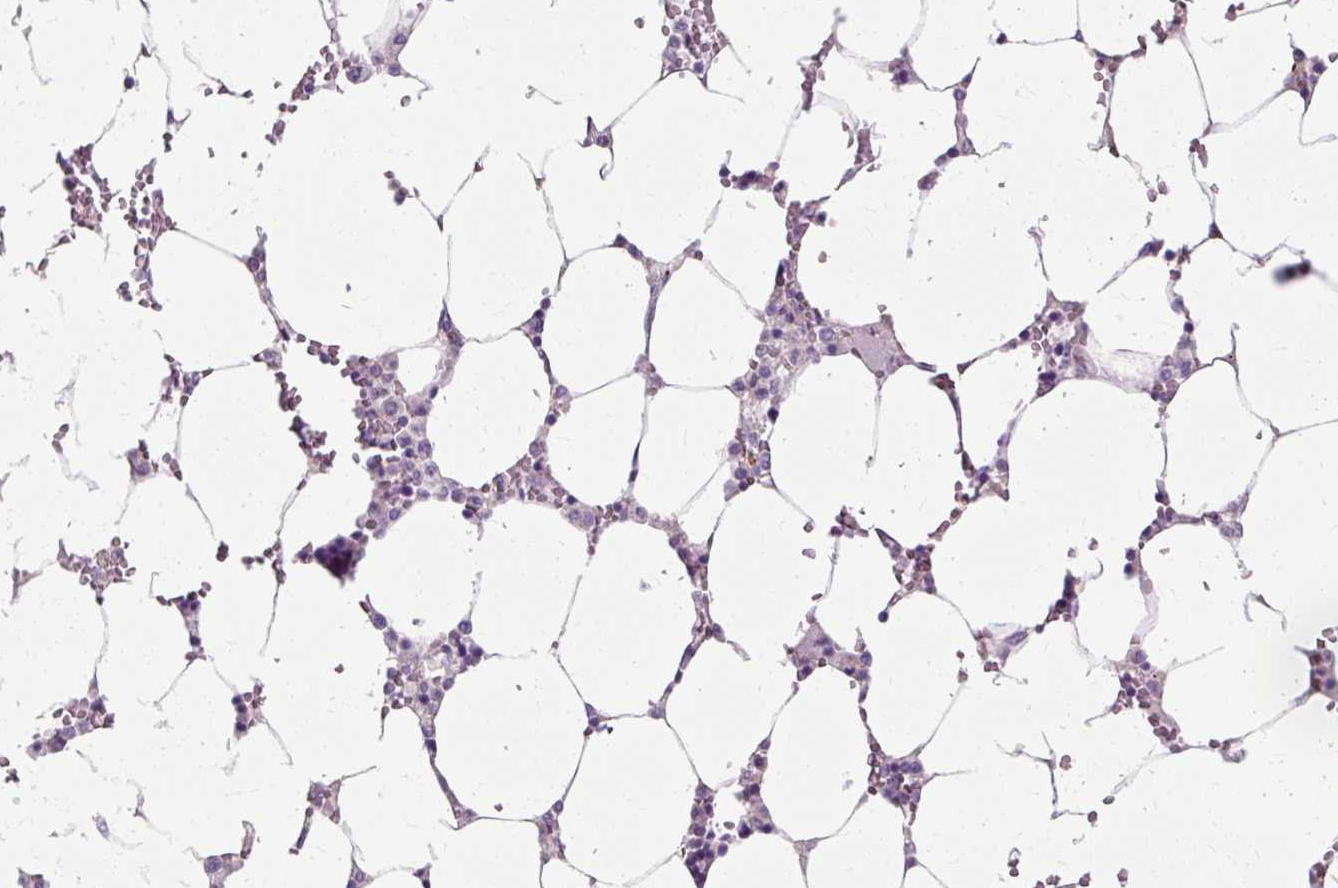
{"staining": {"intensity": "negative", "quantity": "none", "location": "none"}, "tissue": "bone marrow", "cell_type": "Hematopoietic cells", "image_type": "normal", "snomed": [{"axis": "morphology", "description": "Normal tissue, NOS"}, {"axis": "topography", "description": "Bone marrow"}], "caption": "There is no significant expression in hematopoietic cells of bone marrow.", "gene": "KLHL24", "patient": {"sex": "male", "age": 64}}